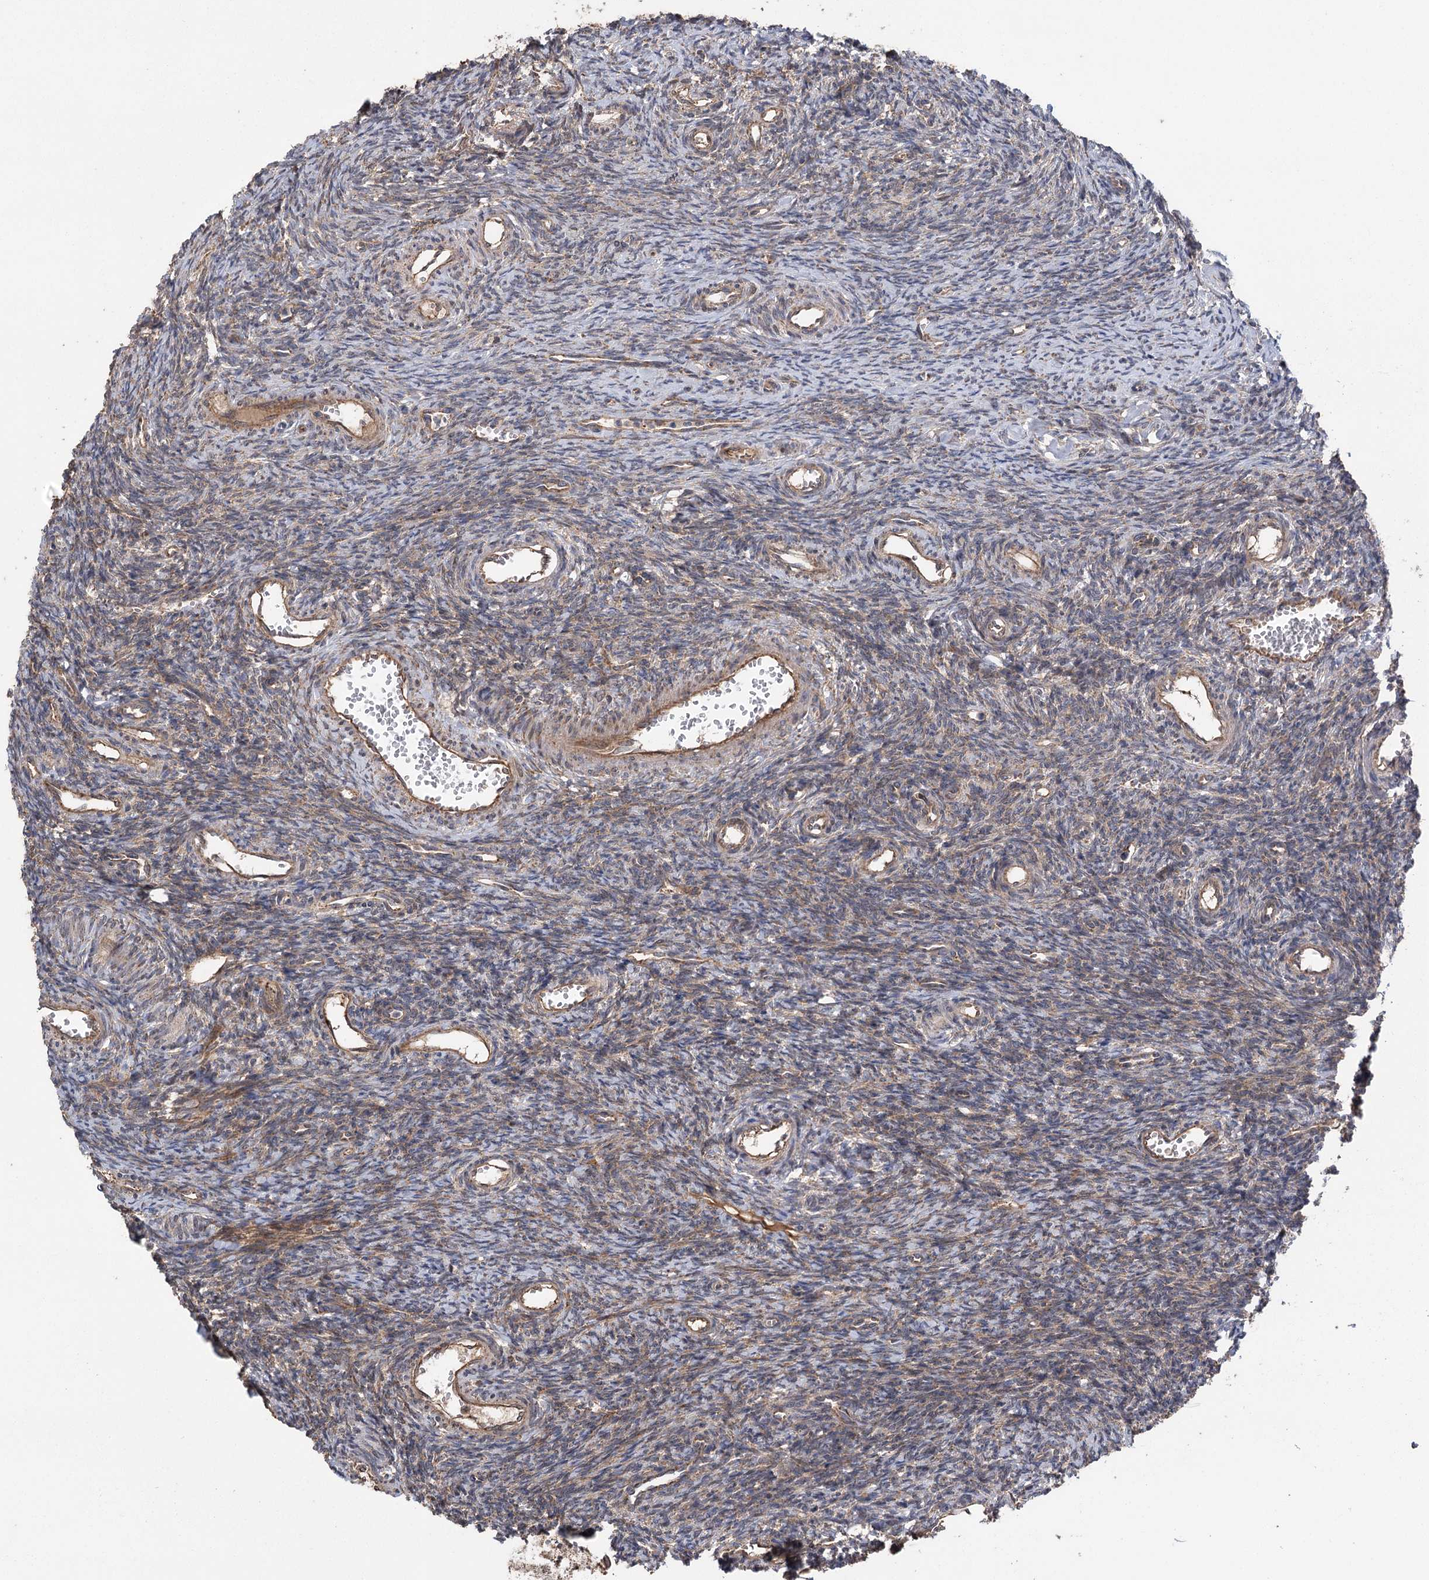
{"staining": {"intensity": "weak", "quantity": ">75%", "location": "cytoplasmic/membranous"}, "tissue": "ovary", "cell_type": "Ovarian stroma cells", "image_type": "normal", "snomed": [{"axis": "morphology", "description": "Normal tissue, NOS"}, {"axis": "topography", "description": "Ovary"}], "caption": "Protein staining by IHC demonstrates weak cytoplasmic/membranous positivity in about >75% of ovarian stroma cells in benign ovary. (IHC, brightfield microscopy, high magnification).", "gene": "RWDD4", "patient": {"sex": "female", "age": 39}}